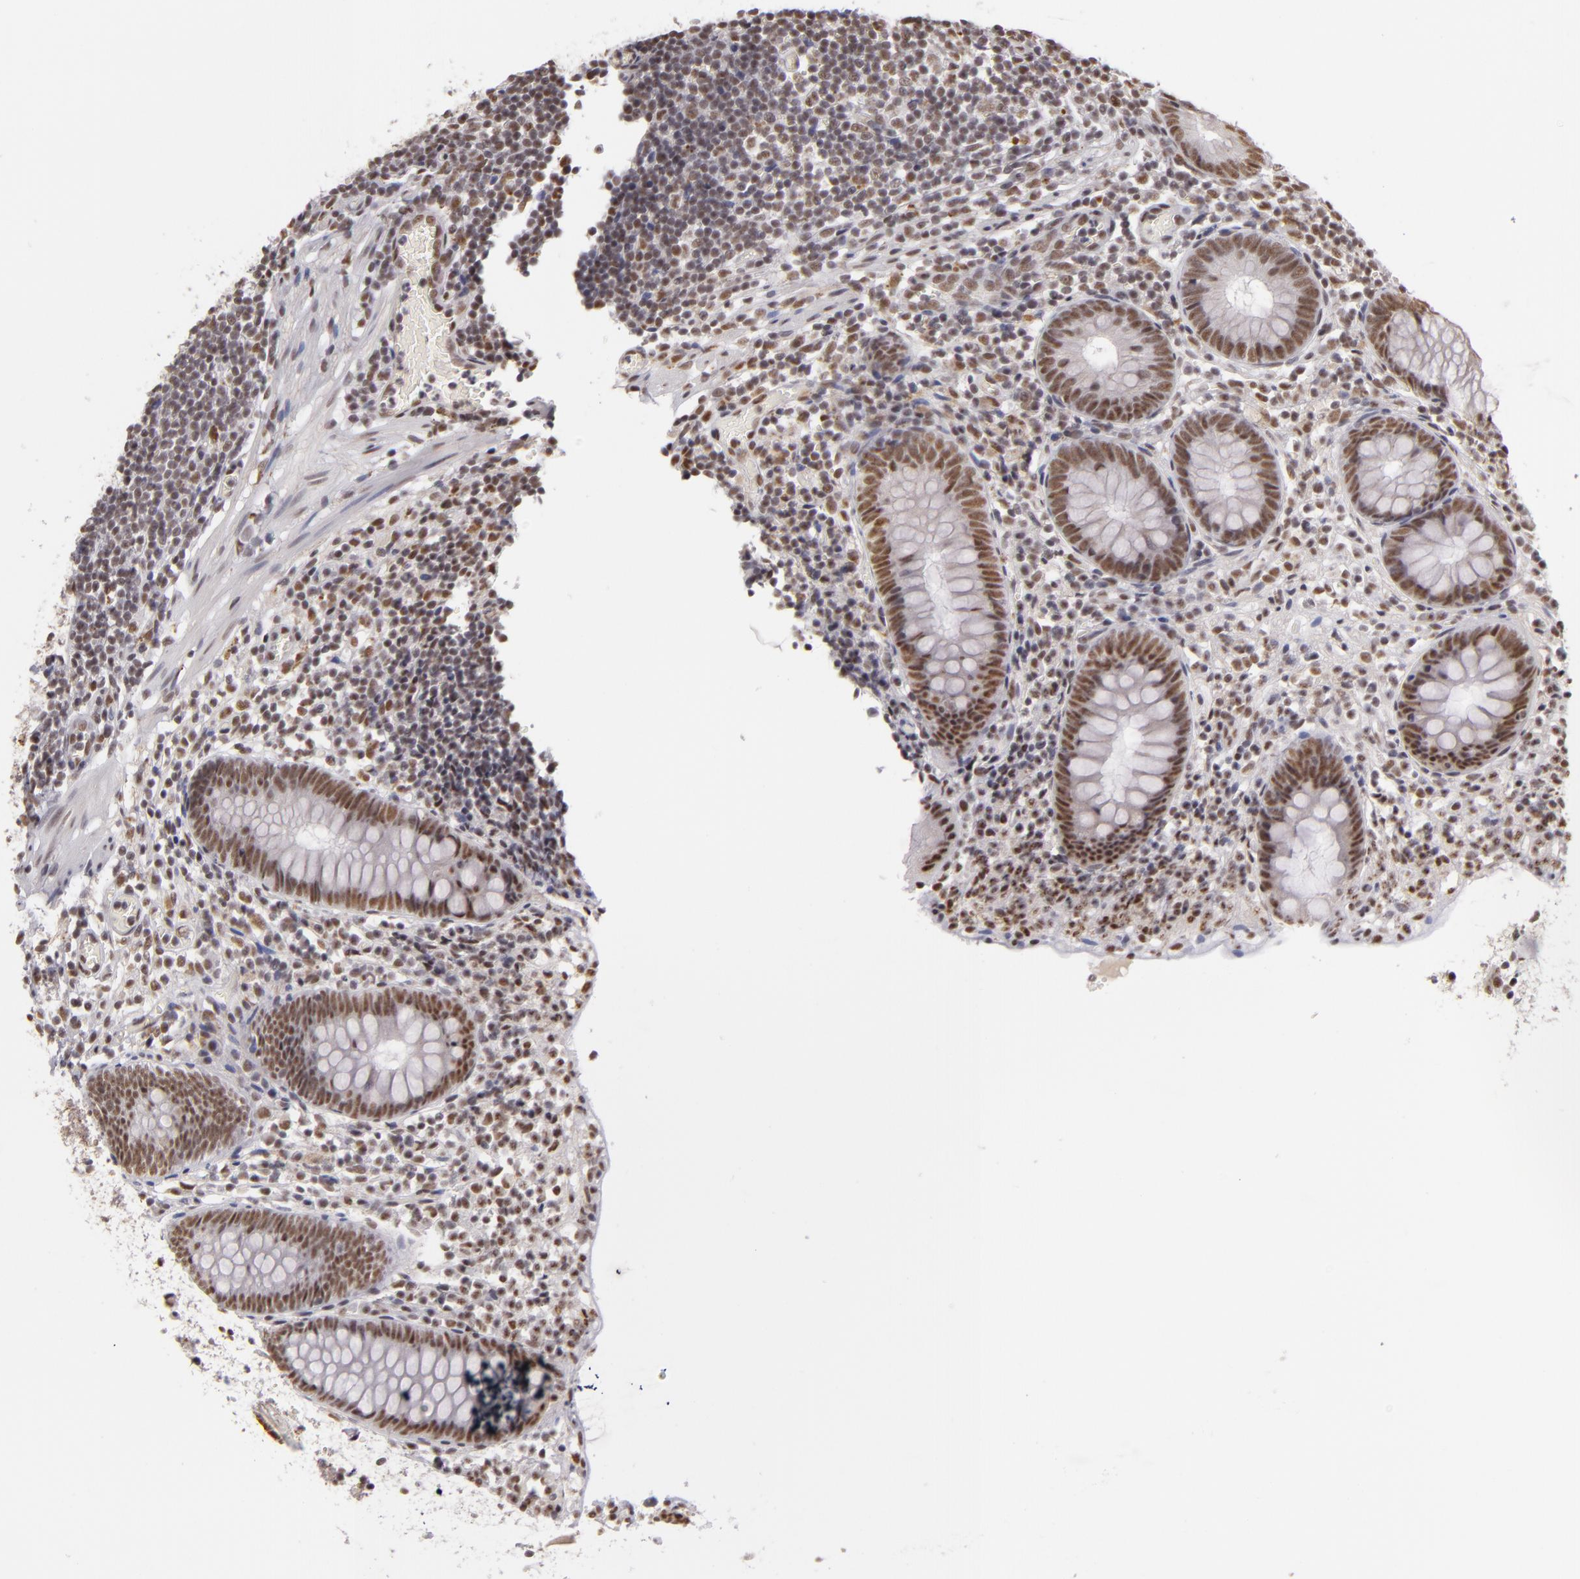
{"staining": {"intensity": "moderate", "quantity": ">75%", "location": "nuclear"}, "tissue": "appendix", "cell_type": "Glandular cells", "image_type": "normal", "snomed": [{"axis": "morphology", "description": "Normal tissue, NOS"}, {"axis": "topography", "description": "Appendix"}], "caption": "High-power microscopy captured an immunohistochemistry image of unremarkable appendix, revealing moderate nuclear positivity in about >75% of glandular cells. (DAB IHC, brown staining for protein, blue staining for nuclei).", "gene": "INTS6", "patient": {"sex": "male", "age": 38}}